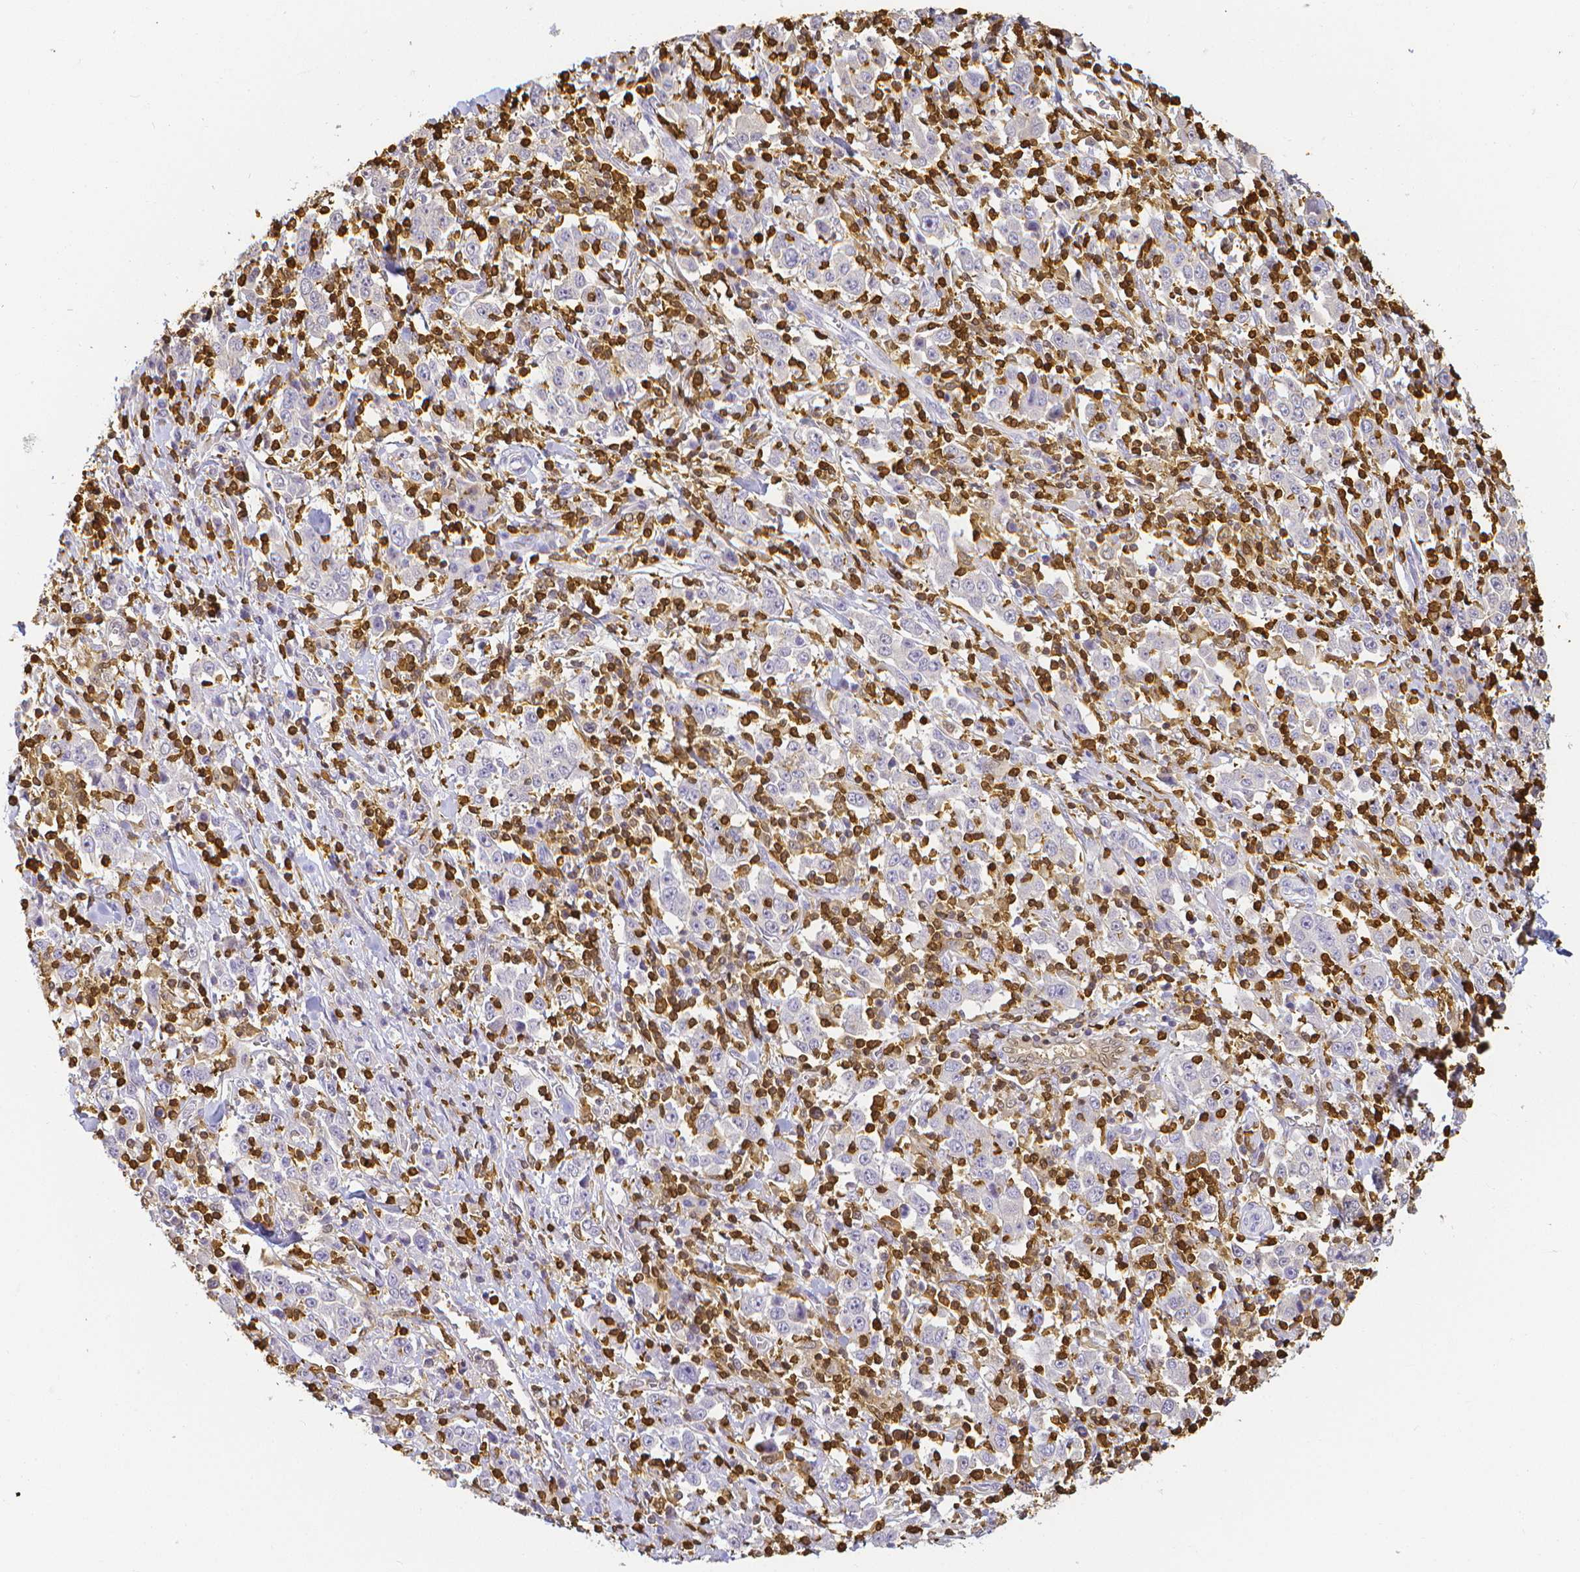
{"staining": {"intensity": "negative", "quantity": "none", "location": "none"}, "tissue": "stomach cancer", "cell_type": "Tumor cells", "image_type": "cancer", "snomed": [{"axis": "morphology", "description": "Normal tissue, NOS"}, {"axis": "morphology", "description": "Adenocarcinoma, NOS"}, {"axis": "topography", "description": "Stomach, upper"}, {"axis": "topography", "description": "Stomach"}], "caption": "Human adenocarcinoma (stomach) stained for a protein using immunohistochemistry reveals no staining in tumor cells.", "gene": "COTL1", "patient": {"sex": "male", "age": 59}}